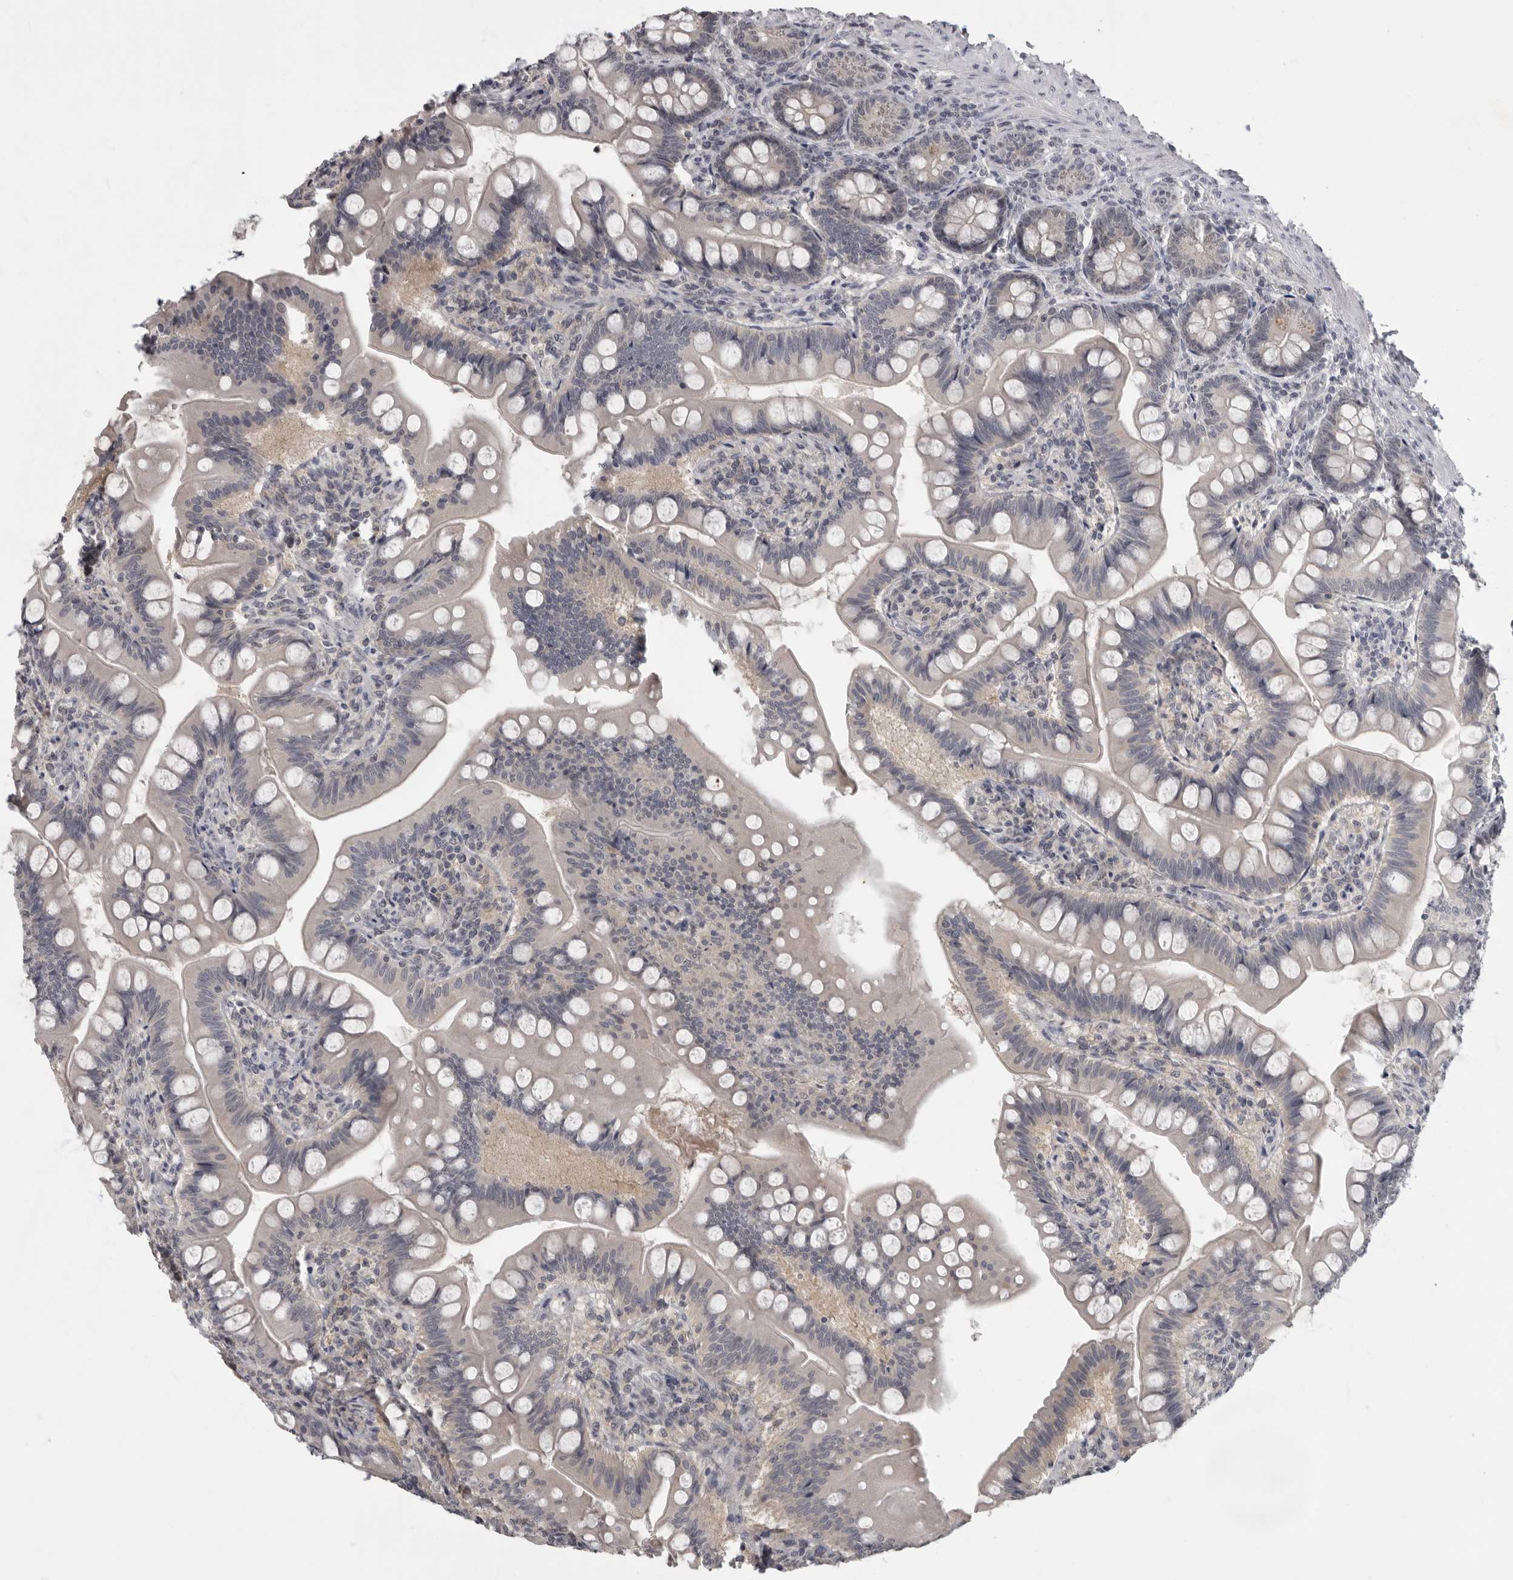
{"staining": {"intensity": "weak", "quantity": "<25%", "location": "nuclear"}, "tissue": "small intestine", "cell_type": "Glandular cells", "image_type": "normal", "snomed": [{"axis": "morphology", "description": "Normal tissue, NOS"}, {"axis": "topography", "description": "Small intestine"}], "caption": "The immunohistochemistry photomicrograph has no significant expression in glandular cells of small intestine. (DAB (3,3'-diaminobenzidine) IHC, high magnification).", "gene": "MRTO4", "patient": {"sex": "male", "age": 7}}